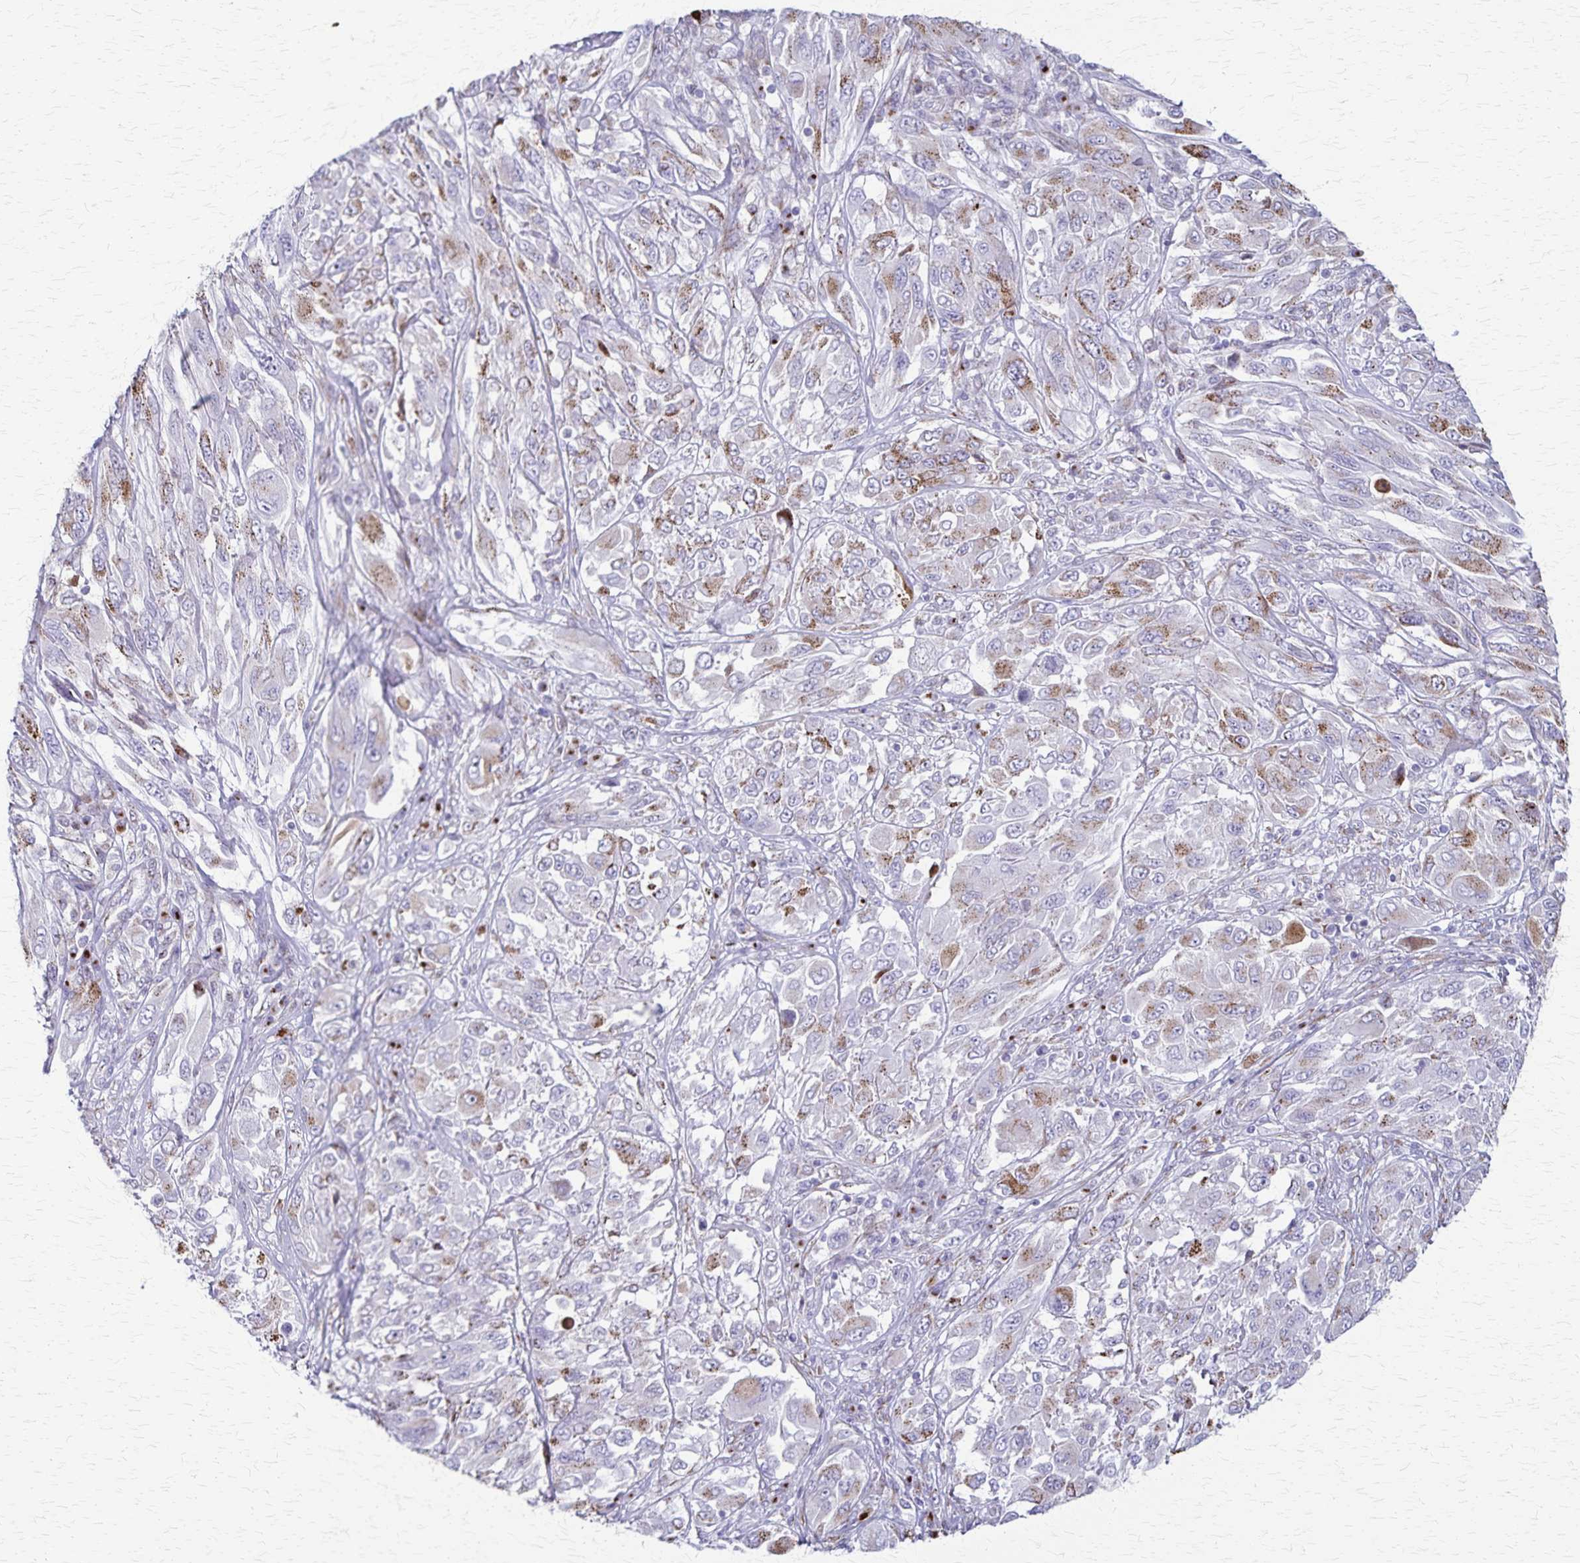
{"staining": {"intensity": "moderate", "quantity": "<25%", "location": "cytoplasmic/membranous"}, "tissue": "melanoma", "cell_type": "Tumor cells", "image_type": "cancer", "snomed": [{"axis": "morphology", "description": "Malignant melanoma, NOS"}, {"axis": "topography", "description": "Skin"}], "caption": "A micrograph of malignant melanoma stained for a protein displays moderate cytoplasmic/membranous brown staining in tumor cells.", "gene": "MCFD2", "patient": {"sex": "female", "age": 91}}